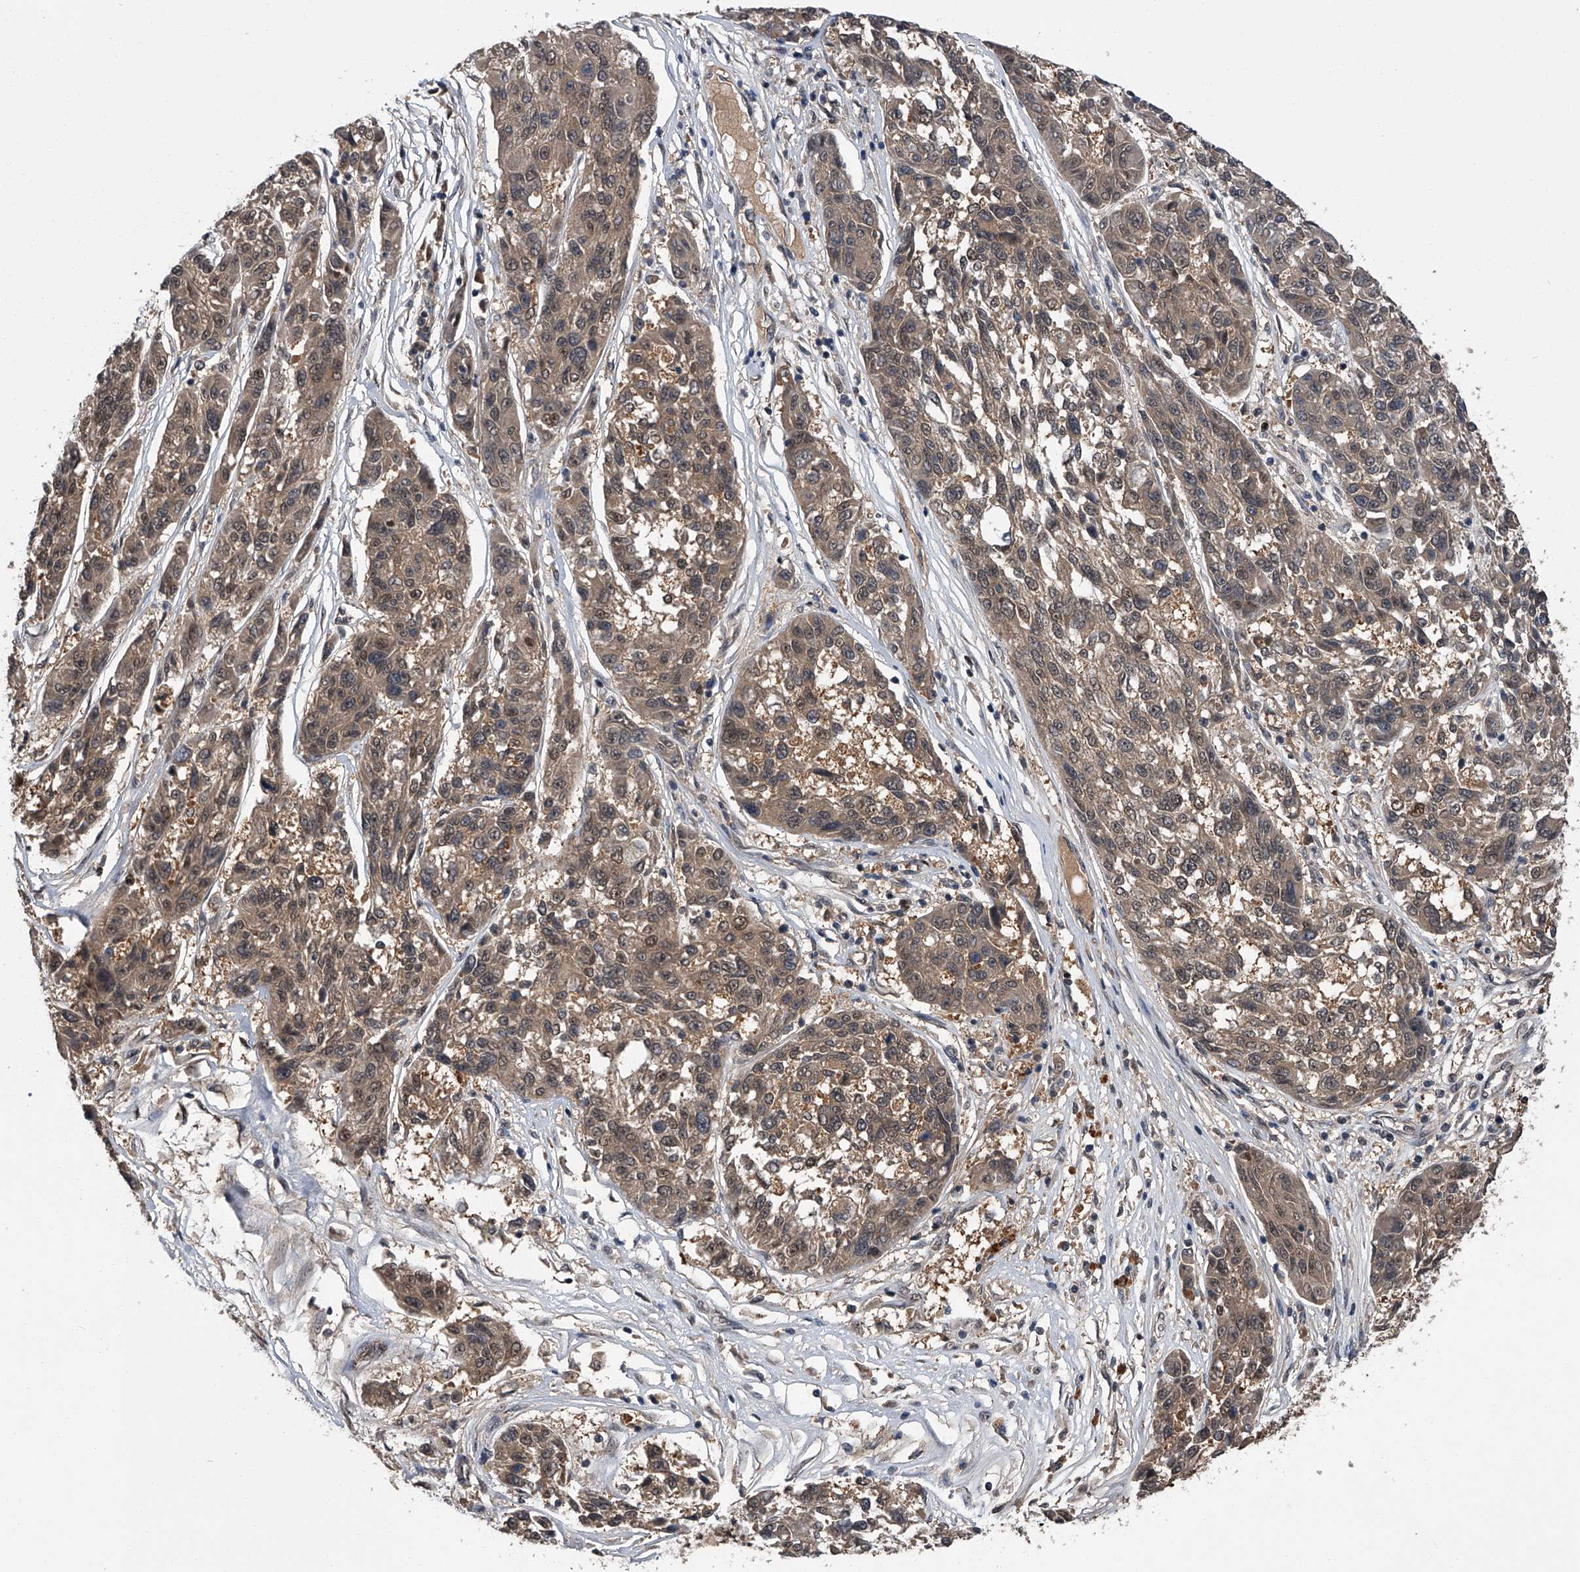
{"staining": {"intensity": "moderate", "quantity": ">75%", "location": "cytoplasmic/membranous"}, "tissue": "melanoma", "cell_type": "Tumor cells", "image_type": "cancer", "snomed": [{"axis": "morphology", "description": "Malignant melanoma, NOS"}, {"axis": "topography", "description": "Skin"}], "caption": "High-magnification brightfield microscopy of malignant melanoma stained with DAB (brown) and counterstained with hematoxylin (blue). tumor cells exhibit moderate cytoplasmic/membranous staining is appreciated in approximately>75% of cells.", "gene": "SLC12A8", "patient": {"sex": "male", "age": 53}}